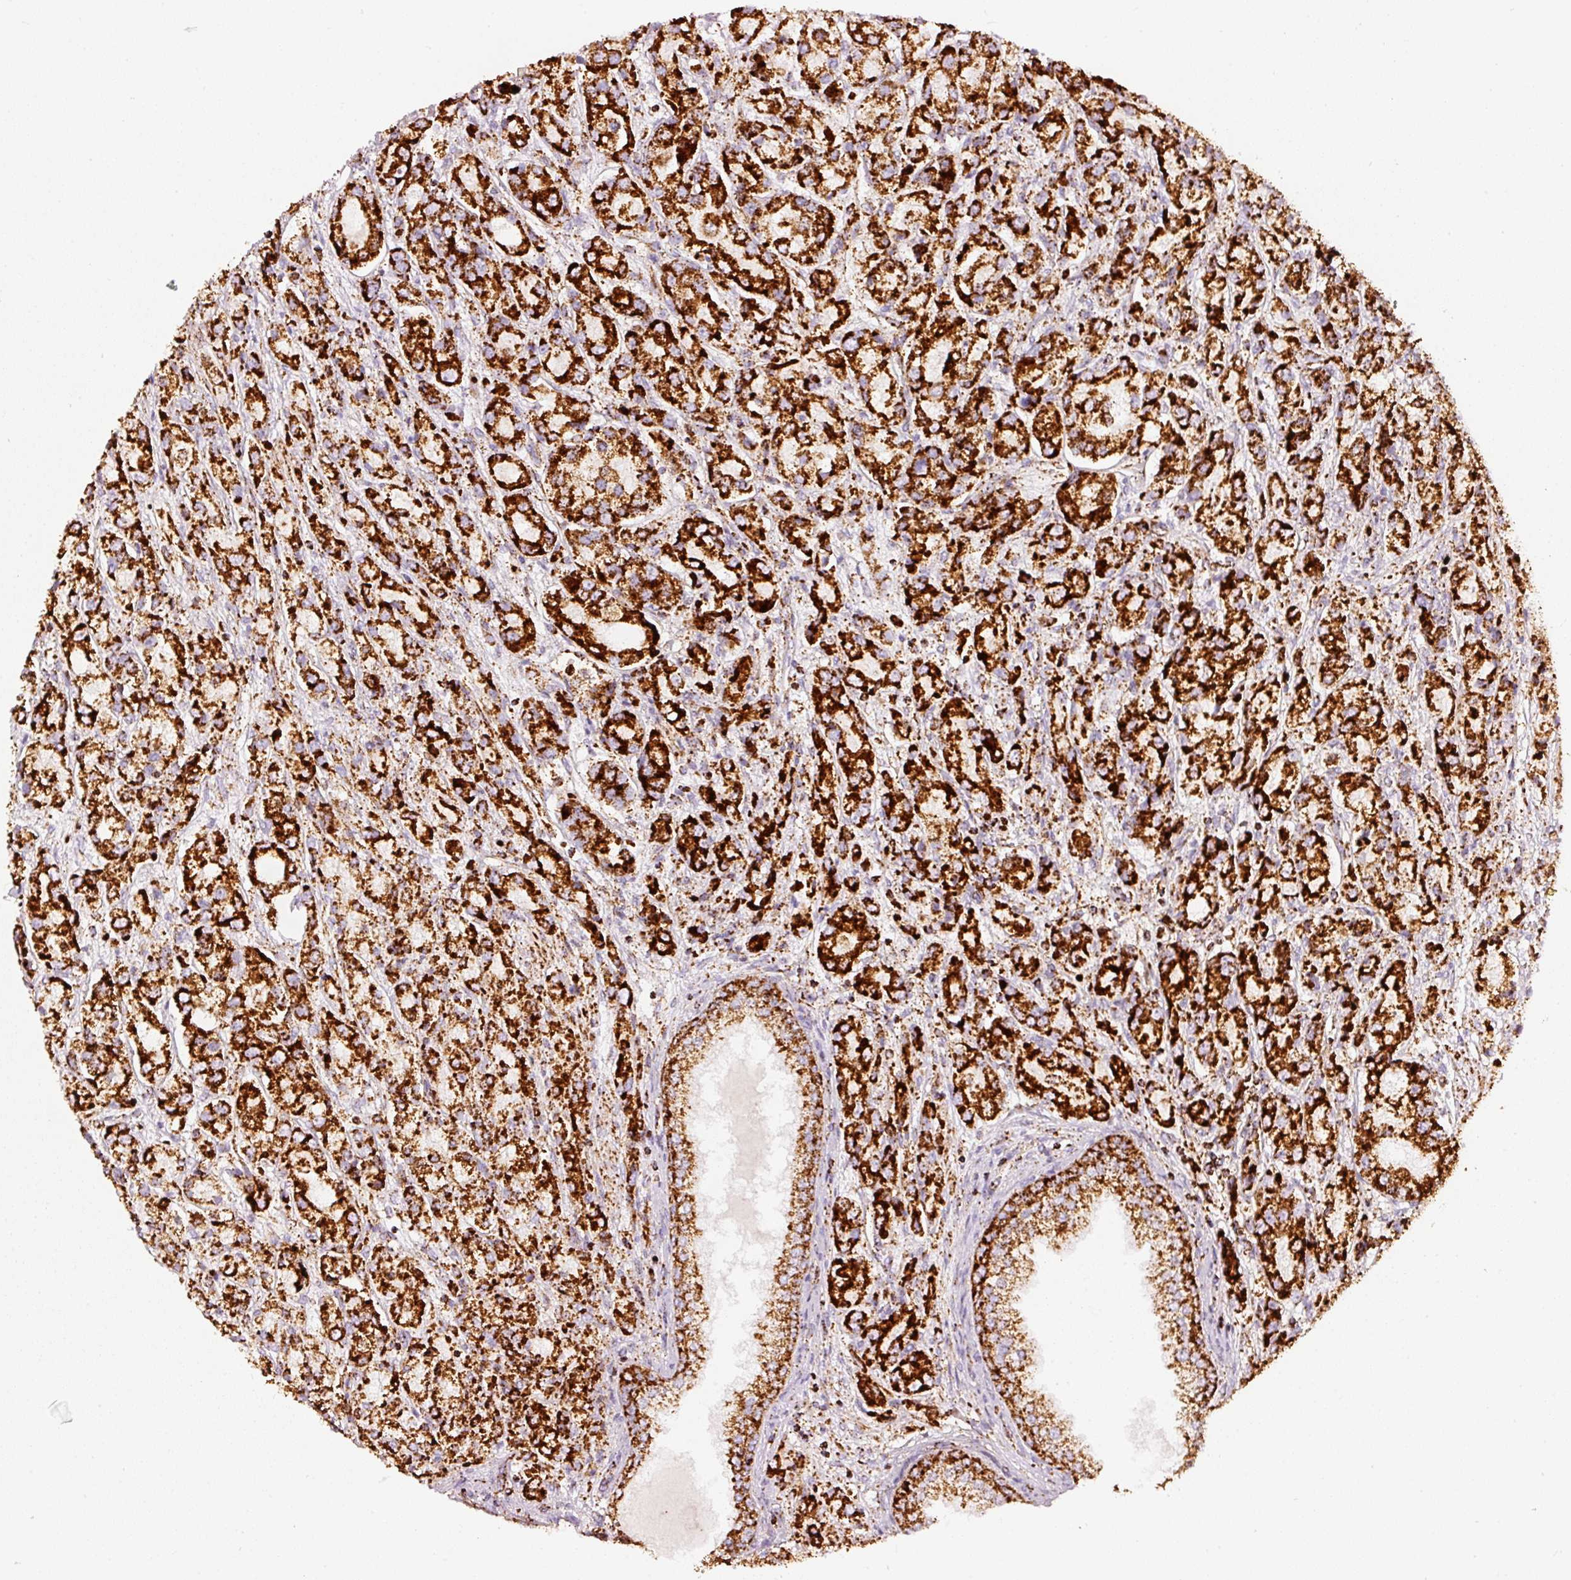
{"staining": {"intensity": "strong", "quantity": ">75%", "location": "cytoplasmic/membranous"}, "tissue": "prostate cancer", "cell_type": "Tumor cells", "image_type": "cancer", "snomed": [{"axis": "morphology", "description": "Adenocarcinoma, High grade"}, {"axis": "topography", "description": "Prostate"}], "caption": "A brown stain shows strong cytoplasmic/membranous staining of a protein in prostate cancer (high-grade adenocarcinoma) tumor cells.", "gene": "MT-CO2", "patient": {"sex": "male", "age": 67}}